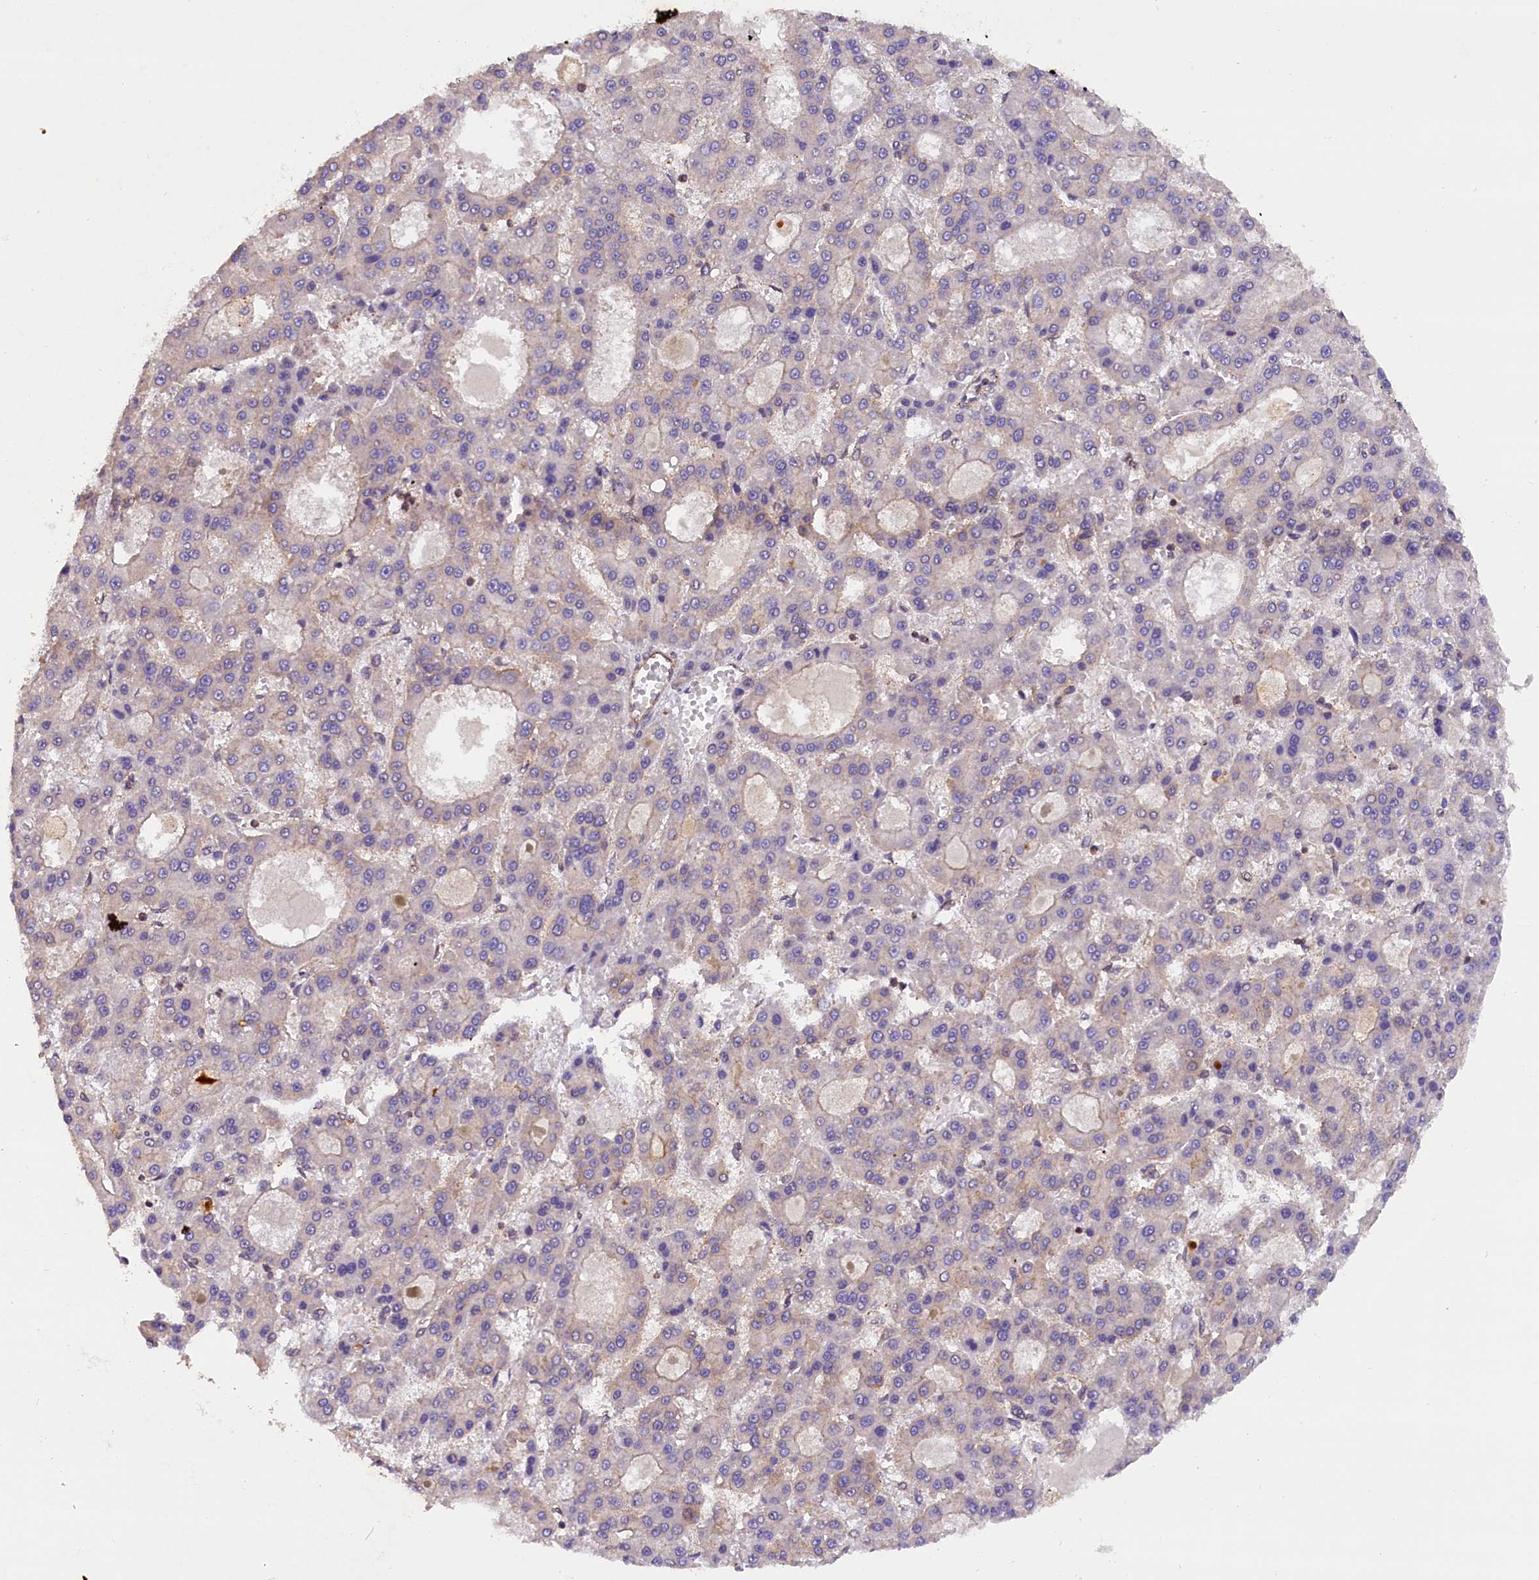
{"staining": {"intensity": "negative", "quantity": "none", "location": "none"}, "tissue": "liver cancer", "cell_type": "Tumor cells", "image_type": "cancer", "snomed": [{"axis": "morphology", "description": "Carcinoma, Hepatocellular, NOS"}, {"axis": "topography", "description": "Liver"}], "caption": "Tumor cells show no significant staining in liver hepatocellular carcinoma. (Stains: DAB immunohistochemistry (IHC) with hematoxylin counter stain, Microscopy: brightfield microscopy at high magnification).", "gene": "IST1", "patient": {"sex": "male", "age": 70}}